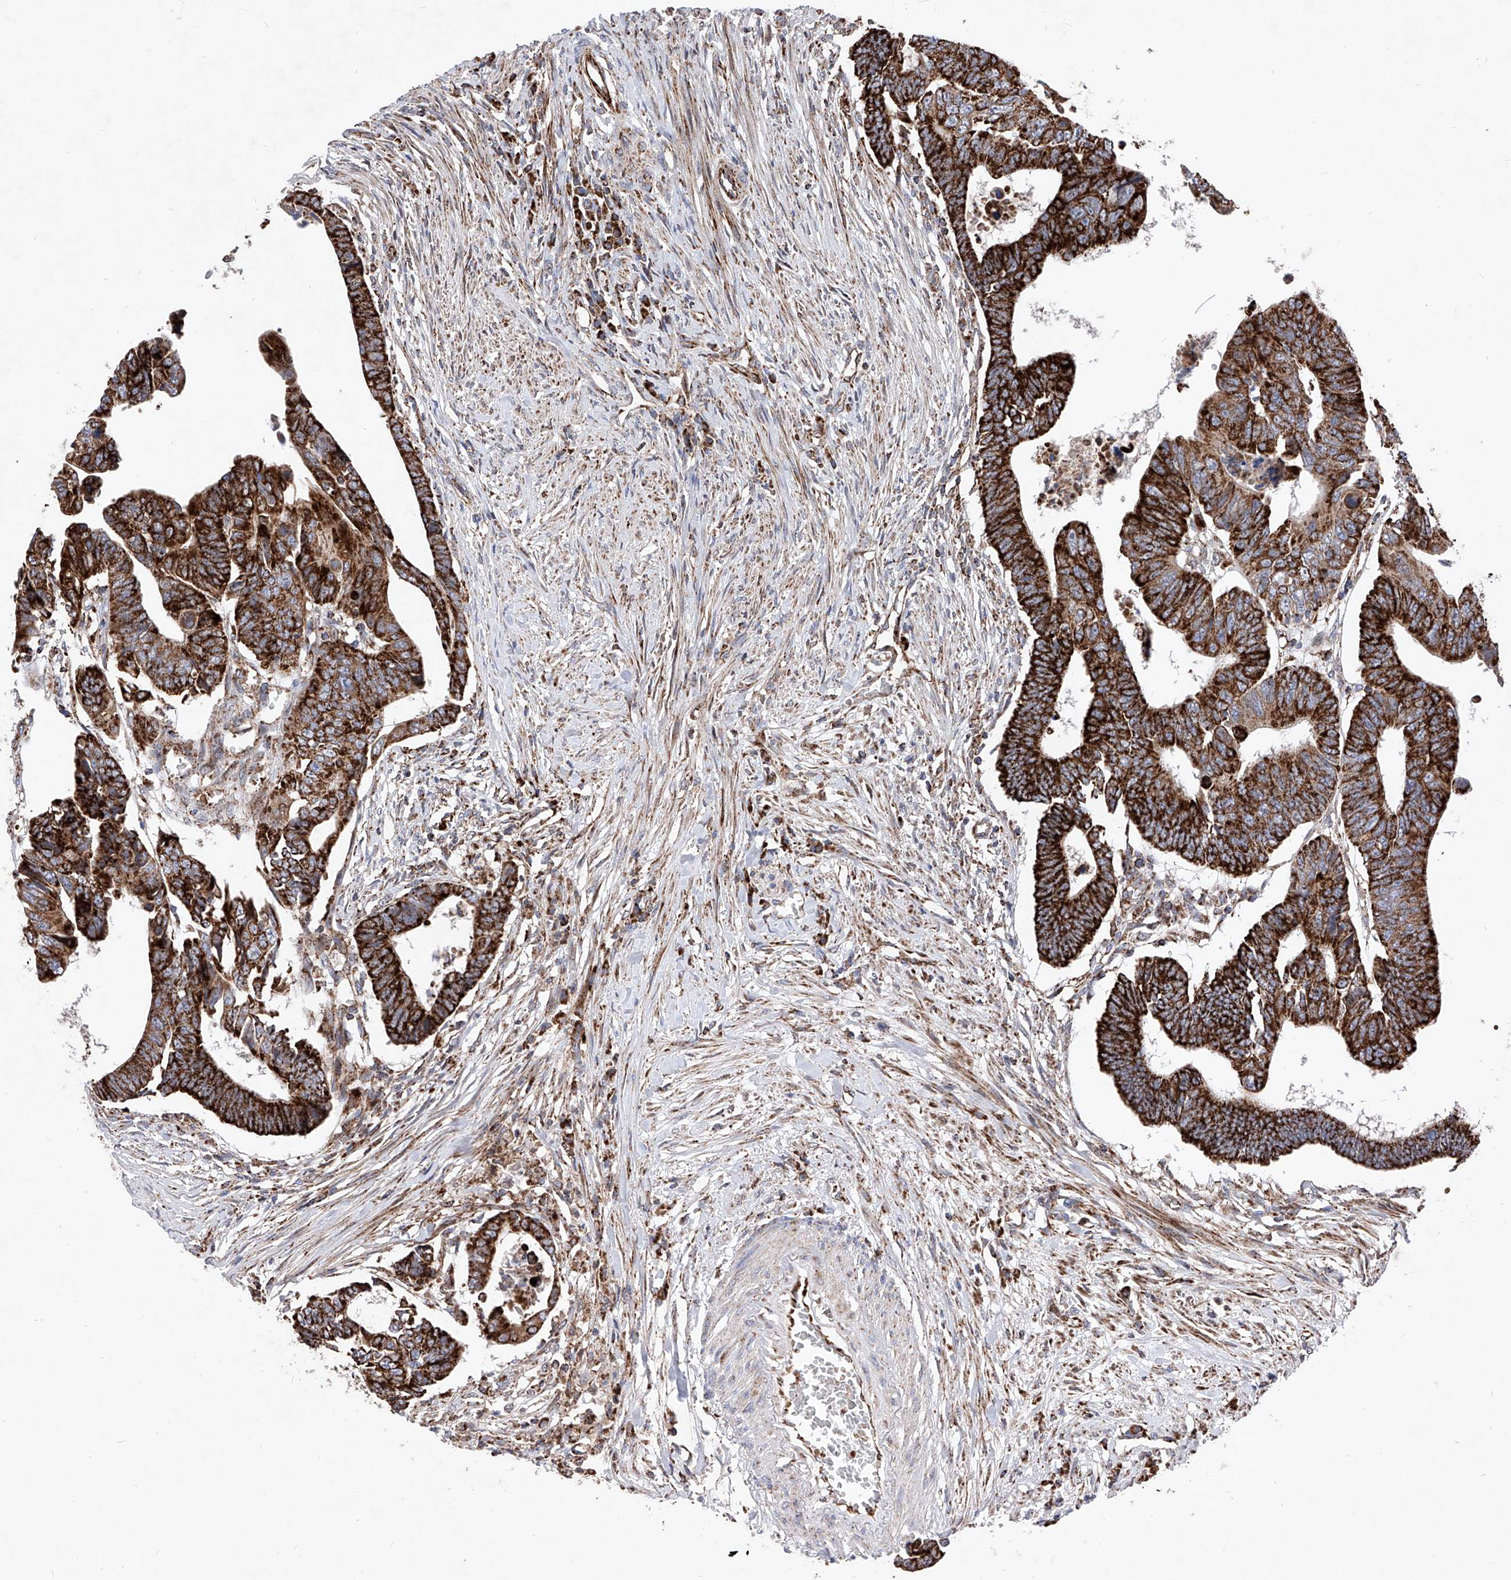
{"staining": {"intensity": "strong", "quantity": ">75%", "location": "cytoplasmic/membranous"}, "tissue": "colorectal cancer", "cell_type": "Tumor cells", "image_type": "cancer", "snomed": [{"axis": "morphology", "description": "Adenocarcinoma, NOS"}, {"axis": "topography", "description": "Rectum"}], "caption": "This micrograph shows colorectal cancer stained with immunohistochemistry to label a protein in brown. The cytoplasmic/membranous of tumor cells show strong positivity for the protein. Nuclei are counter-stained blue.", "gene": "SEMA6A", "patient": {"sex": "female", "age": 65}}